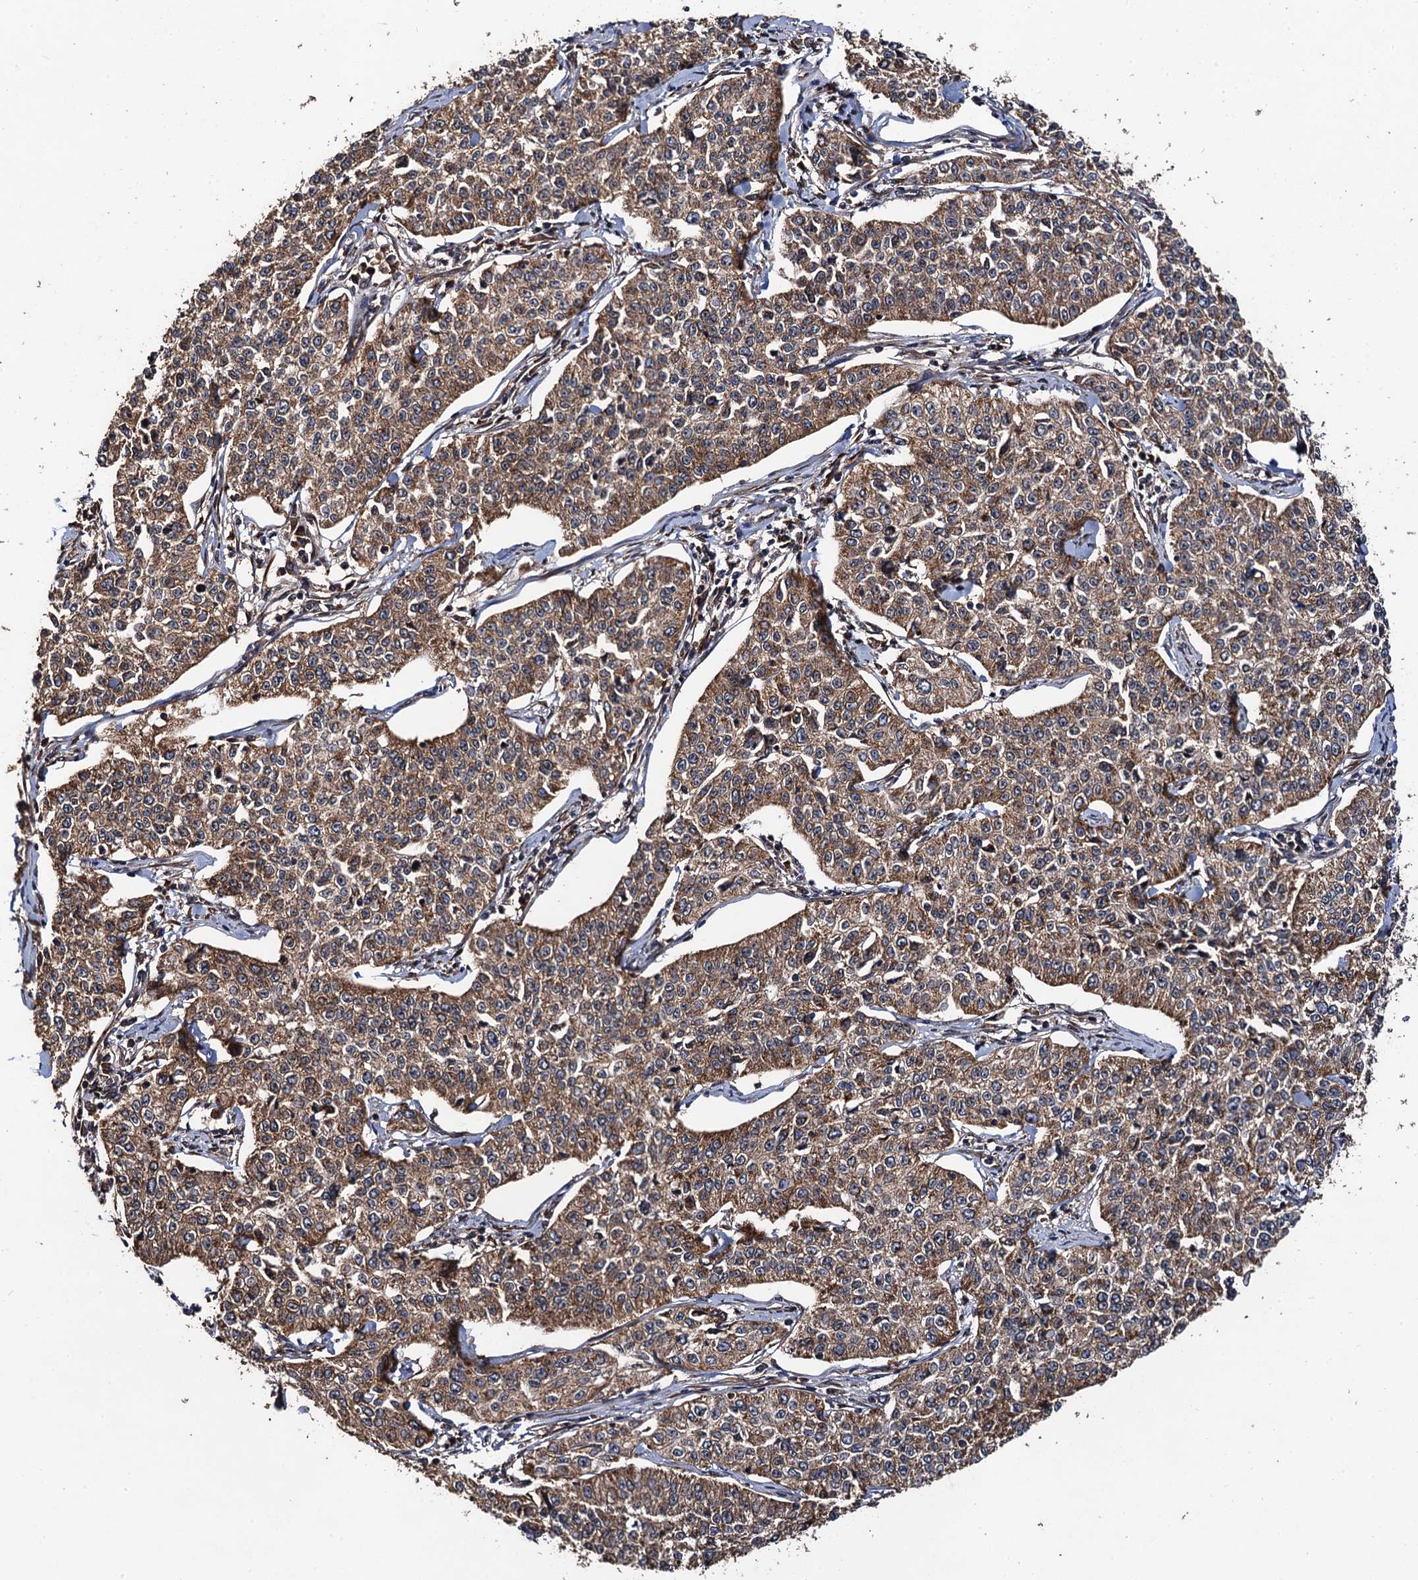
{"staining": {"intensity": "moderate", "quantity": ">75%", "location": "cytoplasmic/membranous"}, "tissue": "cervical cancer", "cell_type": "Tumor cells", "image_type": "cancer", "snomed": [{"axis": "morphology", "description": "Squamous cell carcinoma, NOS"}, {"axis": "topography", "description": "Cervix"}], "caption": "Cervical squamous cell carcinoma stained for a protein (brown) exhibits moderate cytoplasmic/membranous positive expression in about >75% of tumor cells.", "gene": "MIER2", "patient": {"sex": "female", "age": 35}}